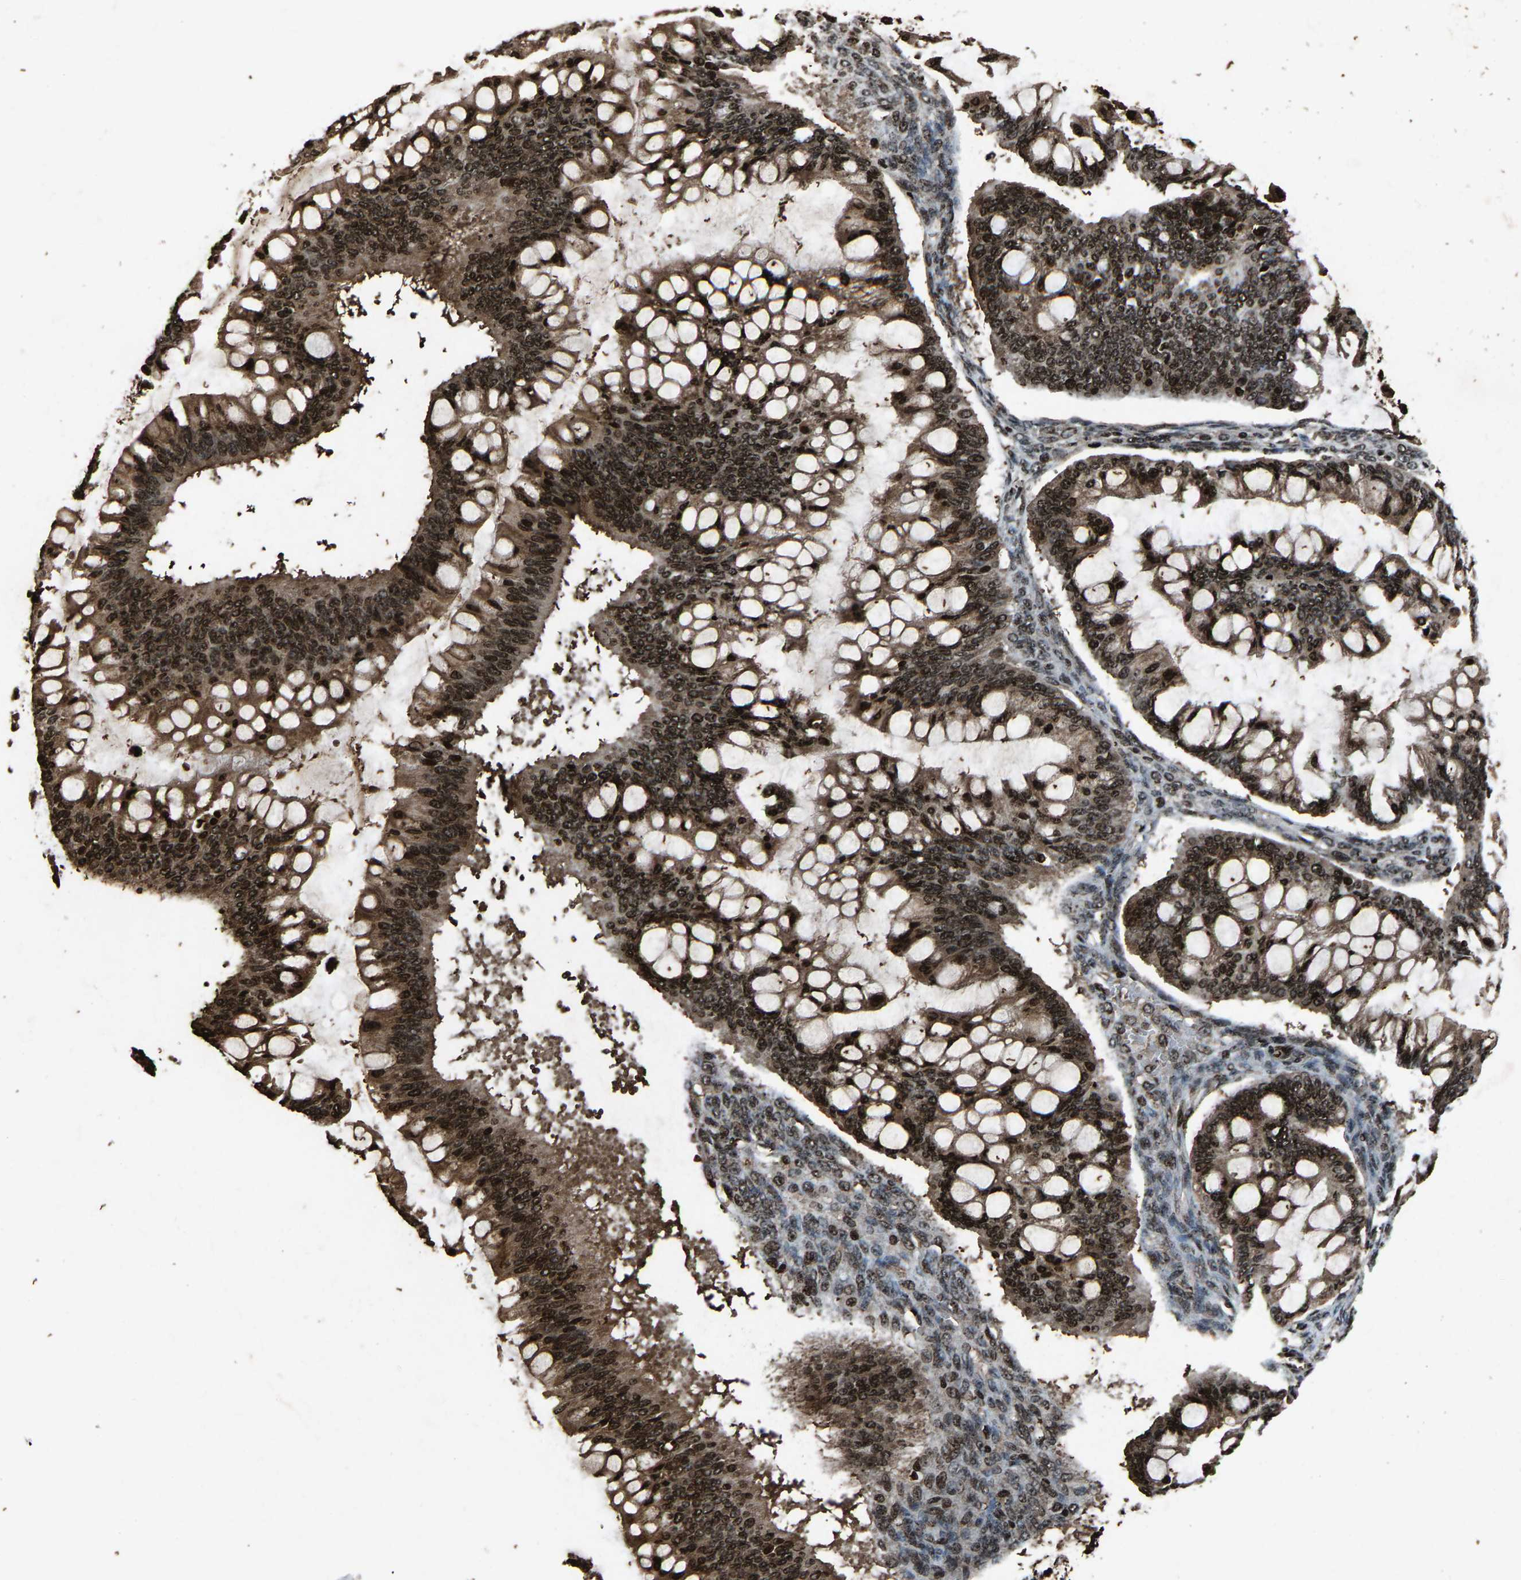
{"staining": {"intensity": "moderate", "quantity": ">75%", "location": "cytoplasmic/membranous,nuclear"}, "tissue": "ovarian cancer", "cell_type": "Tumor cells", "image_type": "cancer", "snomed": [{"axis": "morphology", "description": "Cystadenocarcinoma, mucinous, NOS"}, {"axis": "topography", "description": "Ovary"}], "caption": "High-power microscopy captured an IHC histopathology image of ovarian mucinous cystadenocarcinoma, revealing moderate cytoplasmic/membranous and nuclear positivity in approximately >75% of tumor cells. (IHC, brightfield microscopy, high magnification).", "gene": "H4C1", "patient": {"sex": "female", "age": 73}}